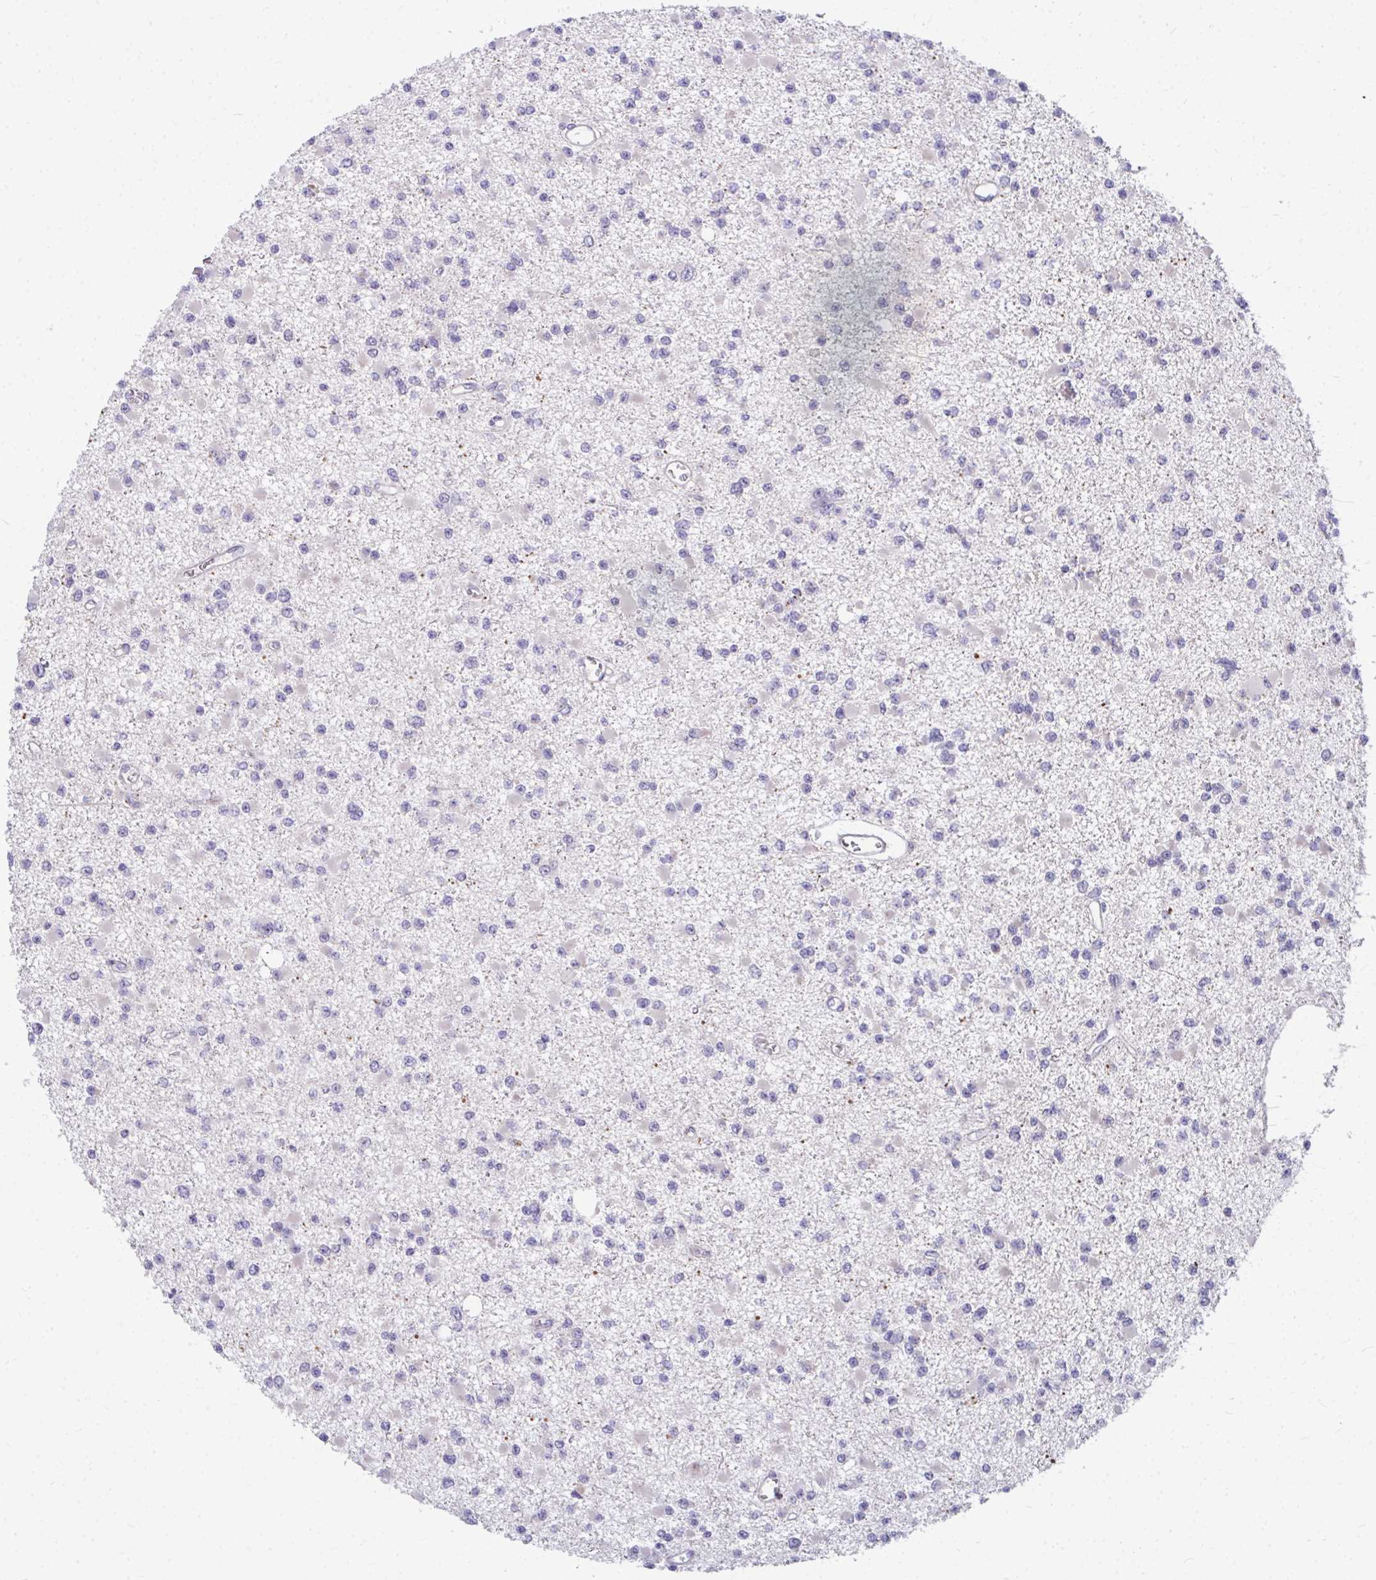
{"staining": {"intensity": "negative", "quantity": "none", "location": "none"}, "tissue": "glioma", "cell_type": "Tumor cells", "image_type": "cancer", "snomed": [{"axis": "morphology", "description": "Glioma, malignant, Low grade"}, {"axis": "topography", "description": "Brain"}], "caption": "An IHC photomicrograph of malignant glioma (low-grade) is shown. There is no staining in tumor cells of malignant glioma (low-grade).", "gene": "MROH8", "patient": {"sex": "female", "age": 22}}